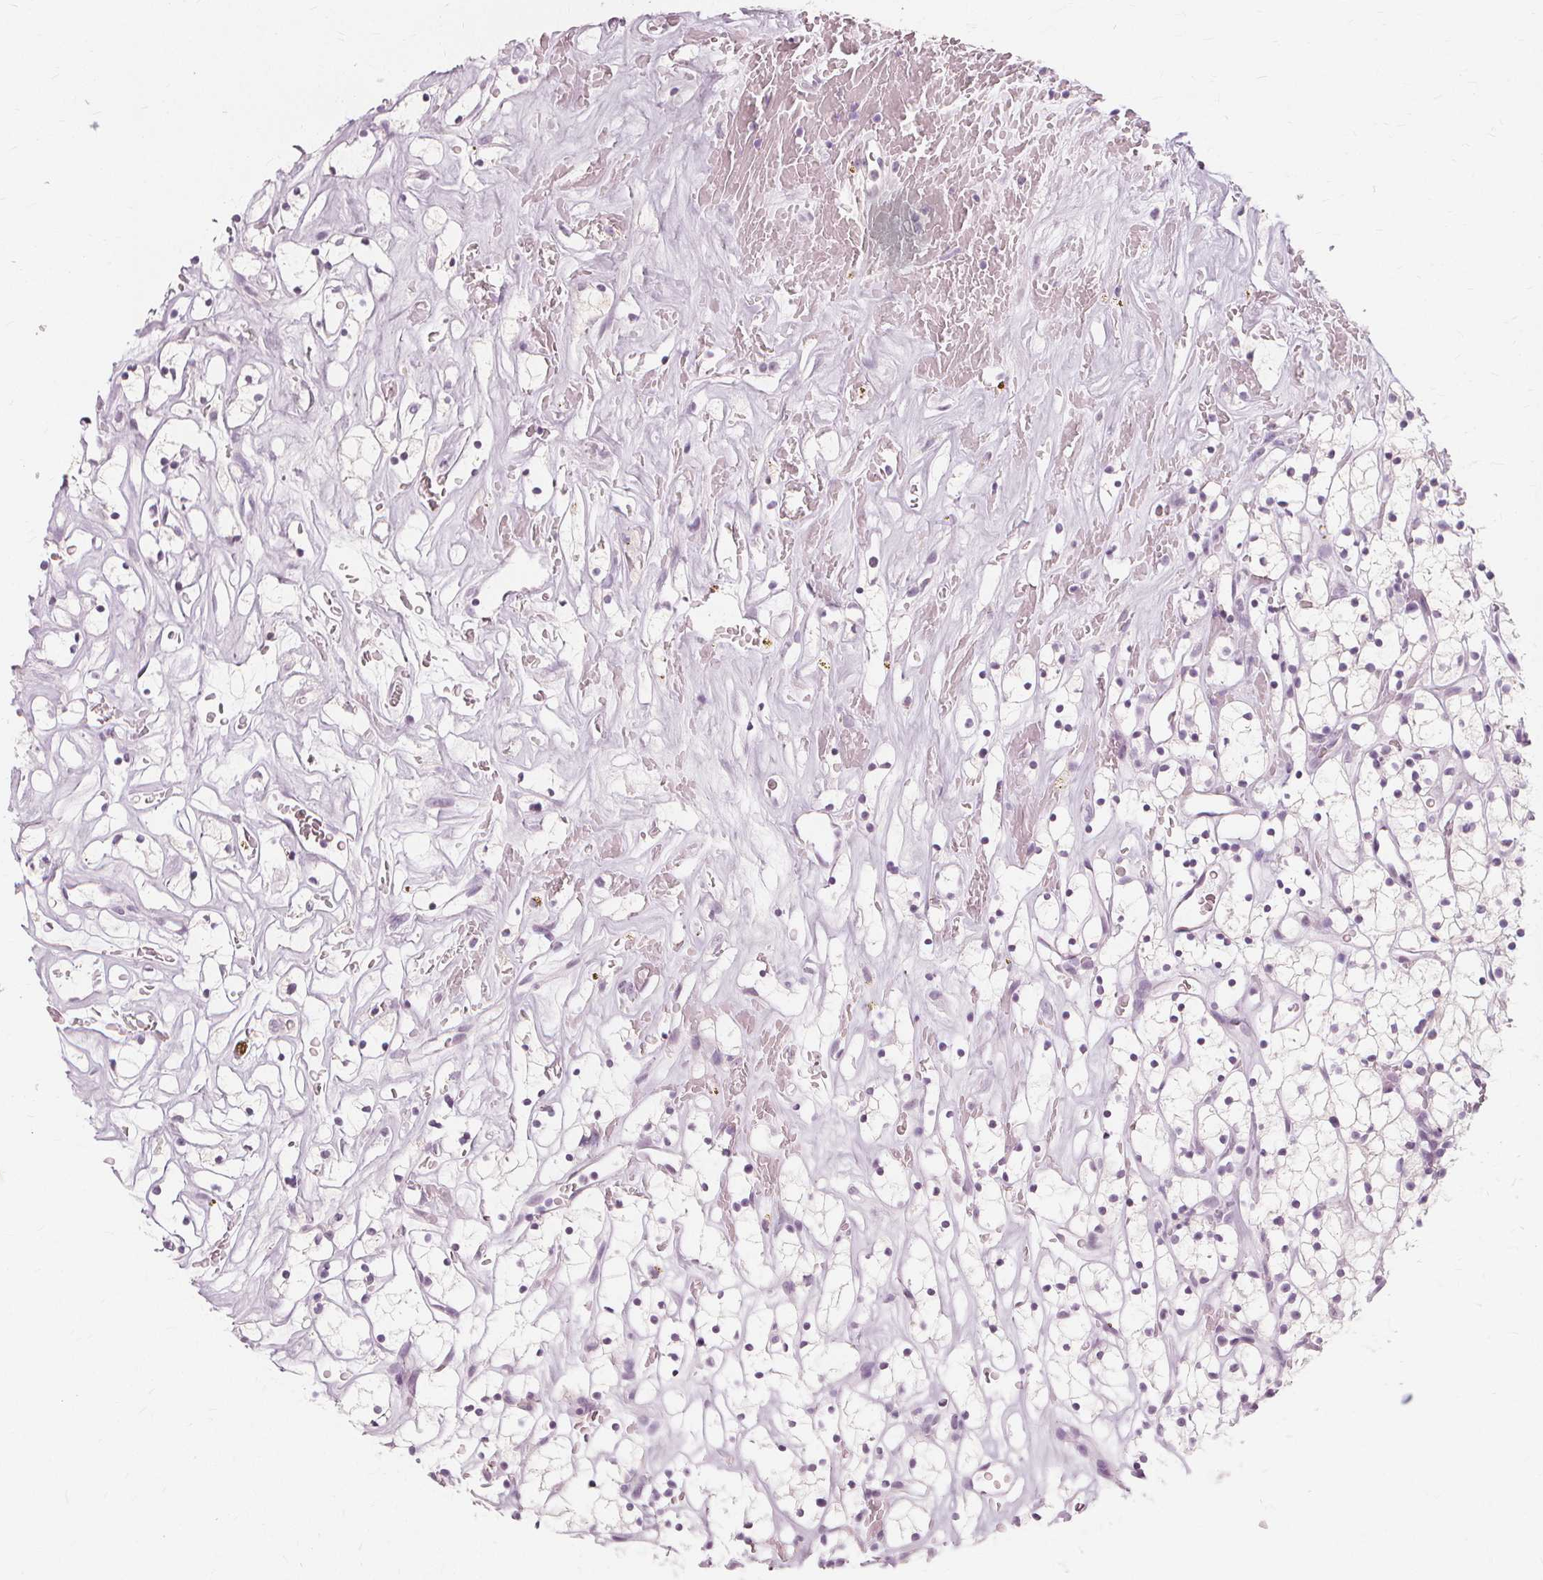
{"staining": {"intensity": "negative", "quantity": "none", "location": "none"}, "tissue": "renal cancer", "cell_type": "Tumor cells", "image_type": "cancer", "snomed": [{"axis": "morphology", "description": "Adenocarcinoma, NOS"}, {"axis": "topography", "description": "Kidney"}], "caption": "Histopathology image shows no protein staining in tumor cells of adenocarcinoma (renal) tissue.", "gene": "MUC12", "patient": {"sex": "female", "age": 64}}